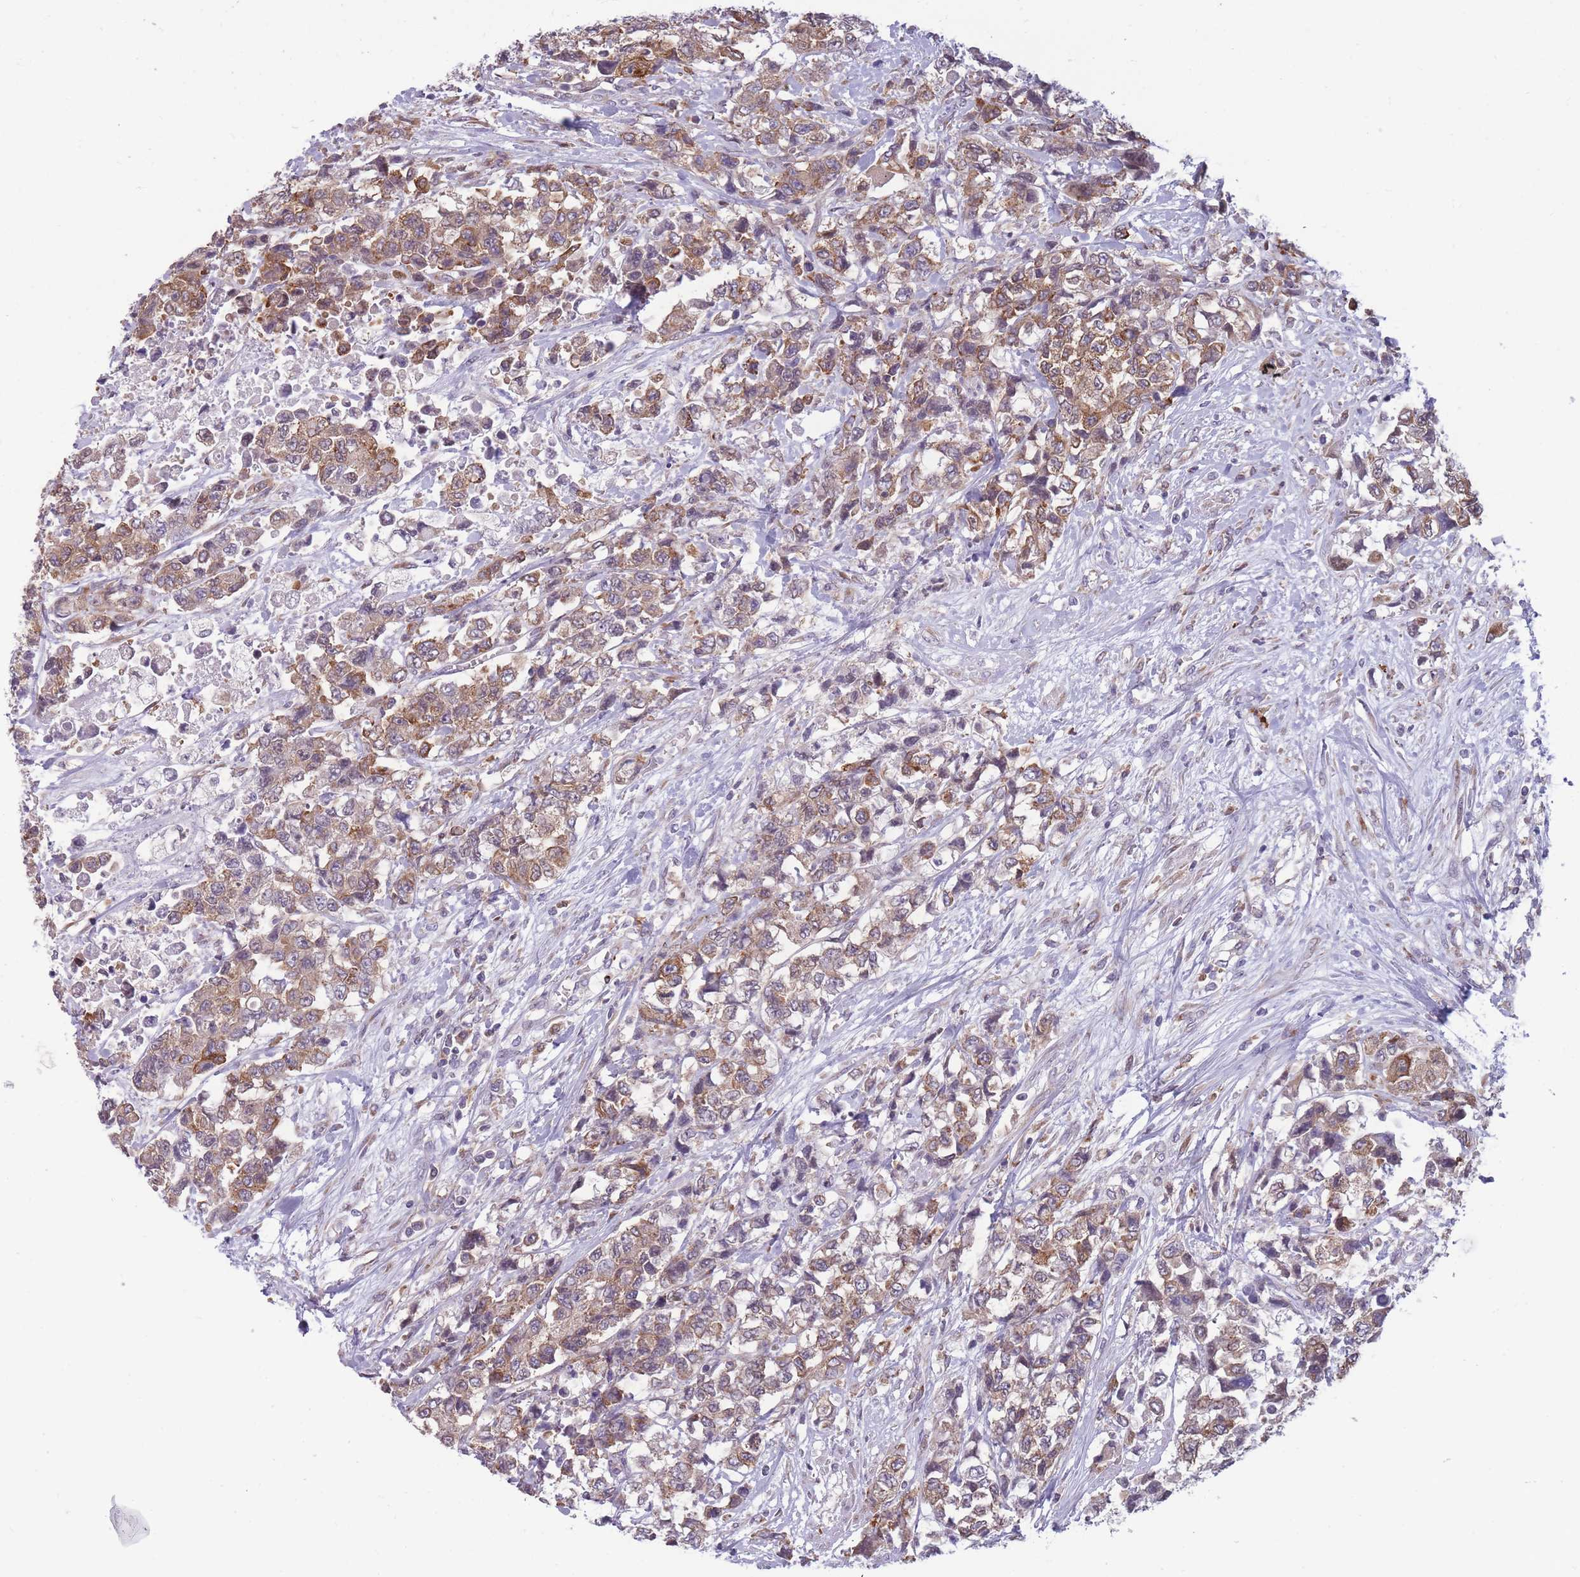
{"staining": {"intensity": "moderate", "quantity": ">75%", "location": "cytoplasmic/membranous"}, "tissue": "urothelial cancer", "cell_type": "Tumor cells", "image_type": "cancer", "snomed": [{"axis": "morphology", "description": "Urothelial carcinoma, High grade"}, {"axis": "topography", "description": "Urinary bladder"}], "caption": "An immunohistochemistry micrograph of neoplastic tissue is shown. Protein staining in brown shows moderate cytoplasmic/membranous positivity in high-grade urothelial carcinoma within tumor cells.", "gene": "TMEM121", "patient": {"sex": "female", "age": 78}}